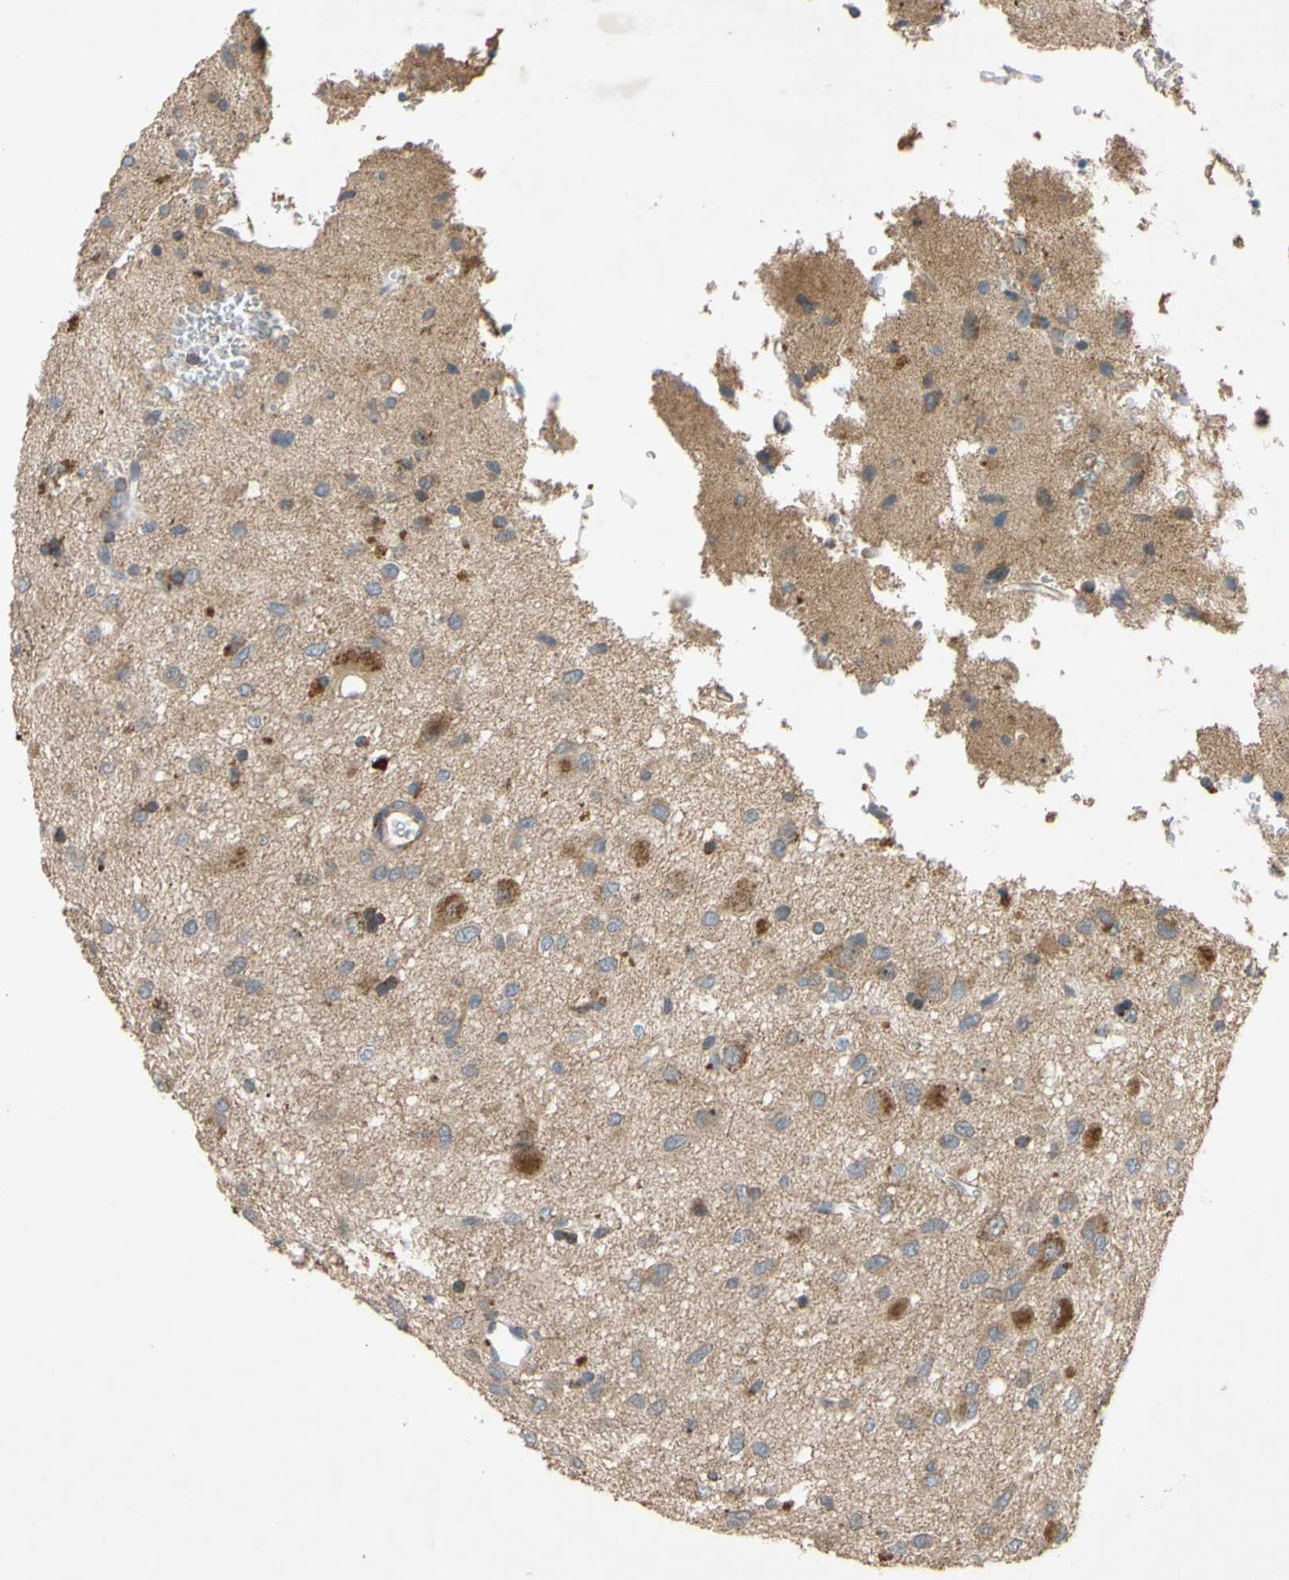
{"staining": {"intensity": "moderate", "quantity": "25%-75%", "location": "cytoplasmic/membranous"}, "tissue": "glioma", "cell_type": "Tumor cells", "image_type": "cancer", "snomed": [{"axis": "morphology", "description": "Glioma, malignant, Low grade"}, {"axis": "topography", "description": "Brain"}], "caption": "Immunohistochemical staining of human glioma demonstrates medium levels of moderate cytoplasmic/membranous protein positivity in approximately 25%-75% of tumor cells.", "gene": "PARD6A", "patient": {"sex": "male", "age": 77}}